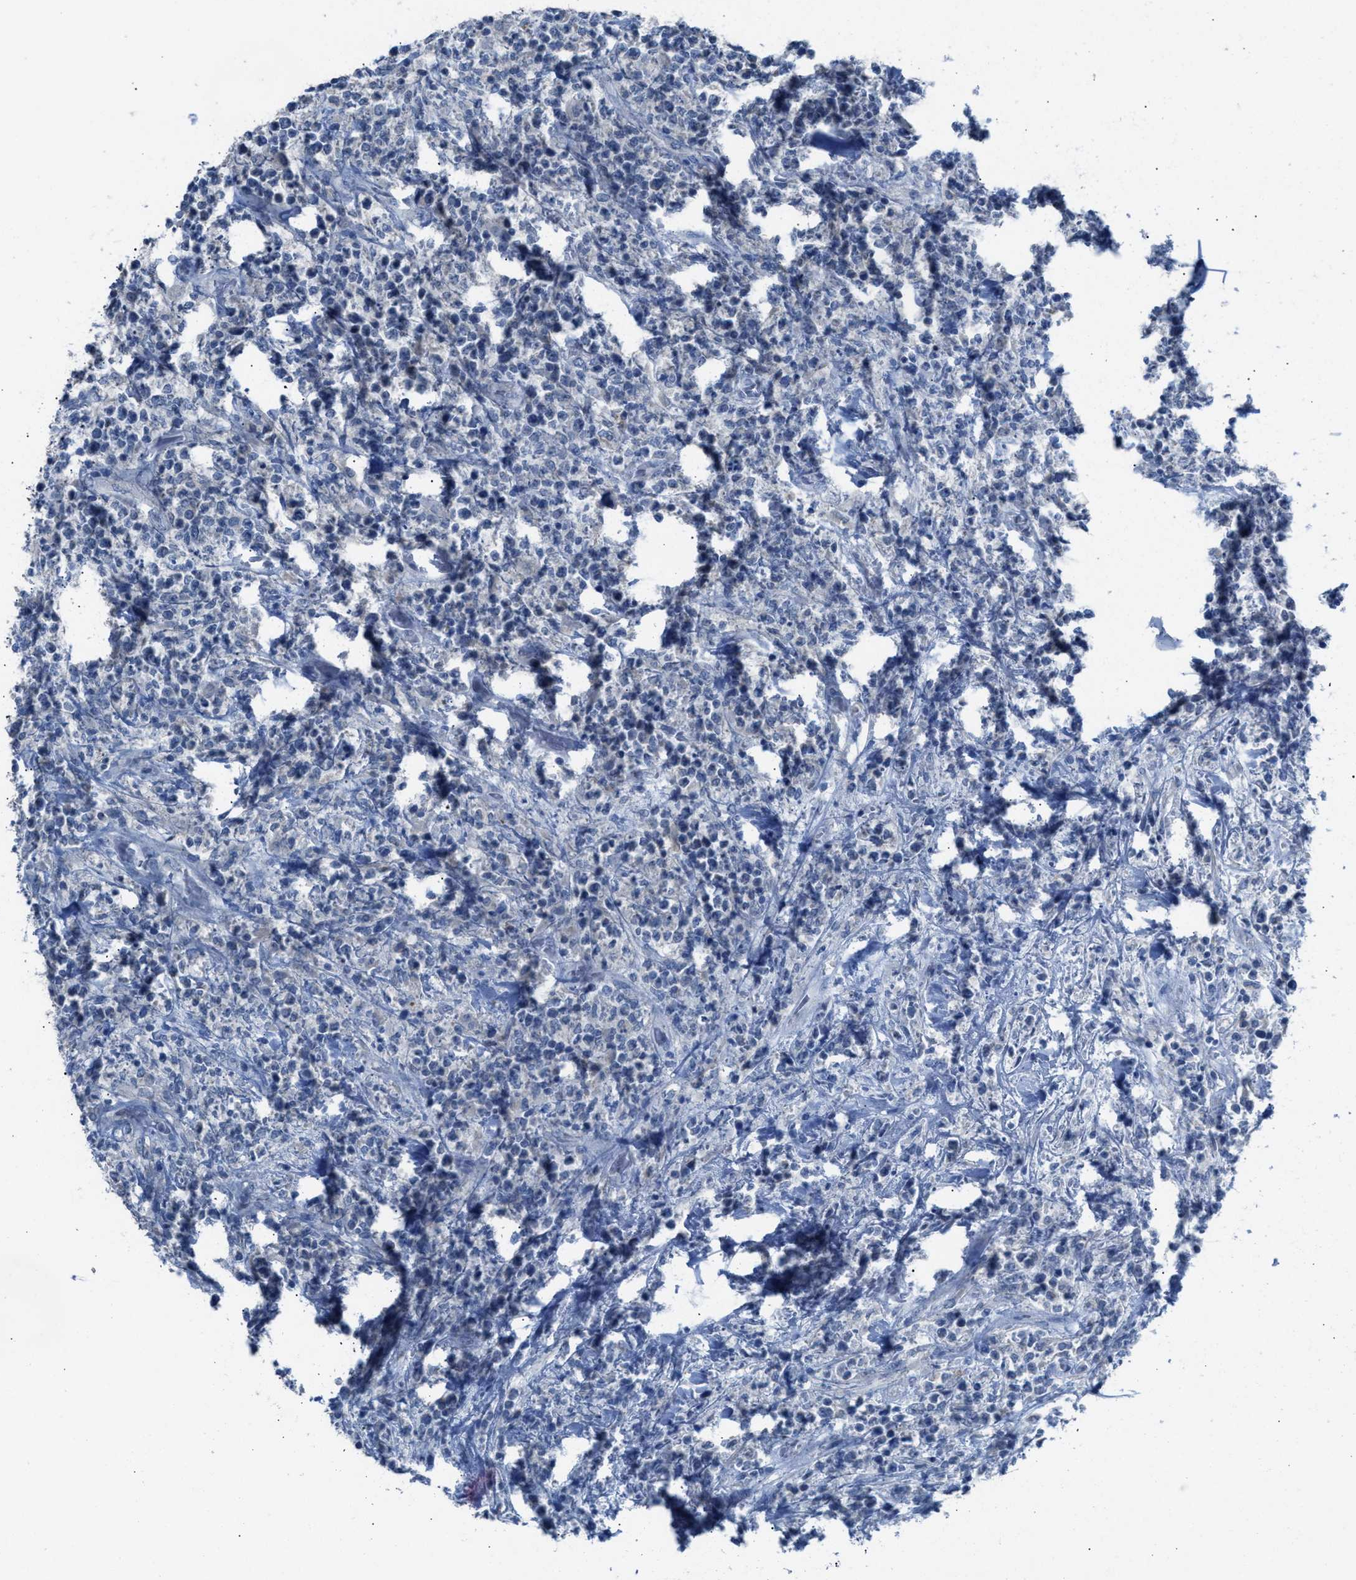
{"staining": {"intensity": "negative", "quantity": "none", "location": "none"}, "tissue": "lymphoma", "cell_type": "Tumor cells", "image_type": "cancer", "snomed": [{"axis": "morphology", "description": "Malignant lymphoma, non-Hodgkin's type, High grade"}, {"axis": "topography", "description": "Soft tissue"}], "caption": "Image shows no significant protein staining in tumor cells of high-grade malignant lymphoma, non-Hodgkin's type. (DAB immunohistochemistry, high magnification).", "gene": "ASPA", "patient": {"sex": "male", "age": 18}}